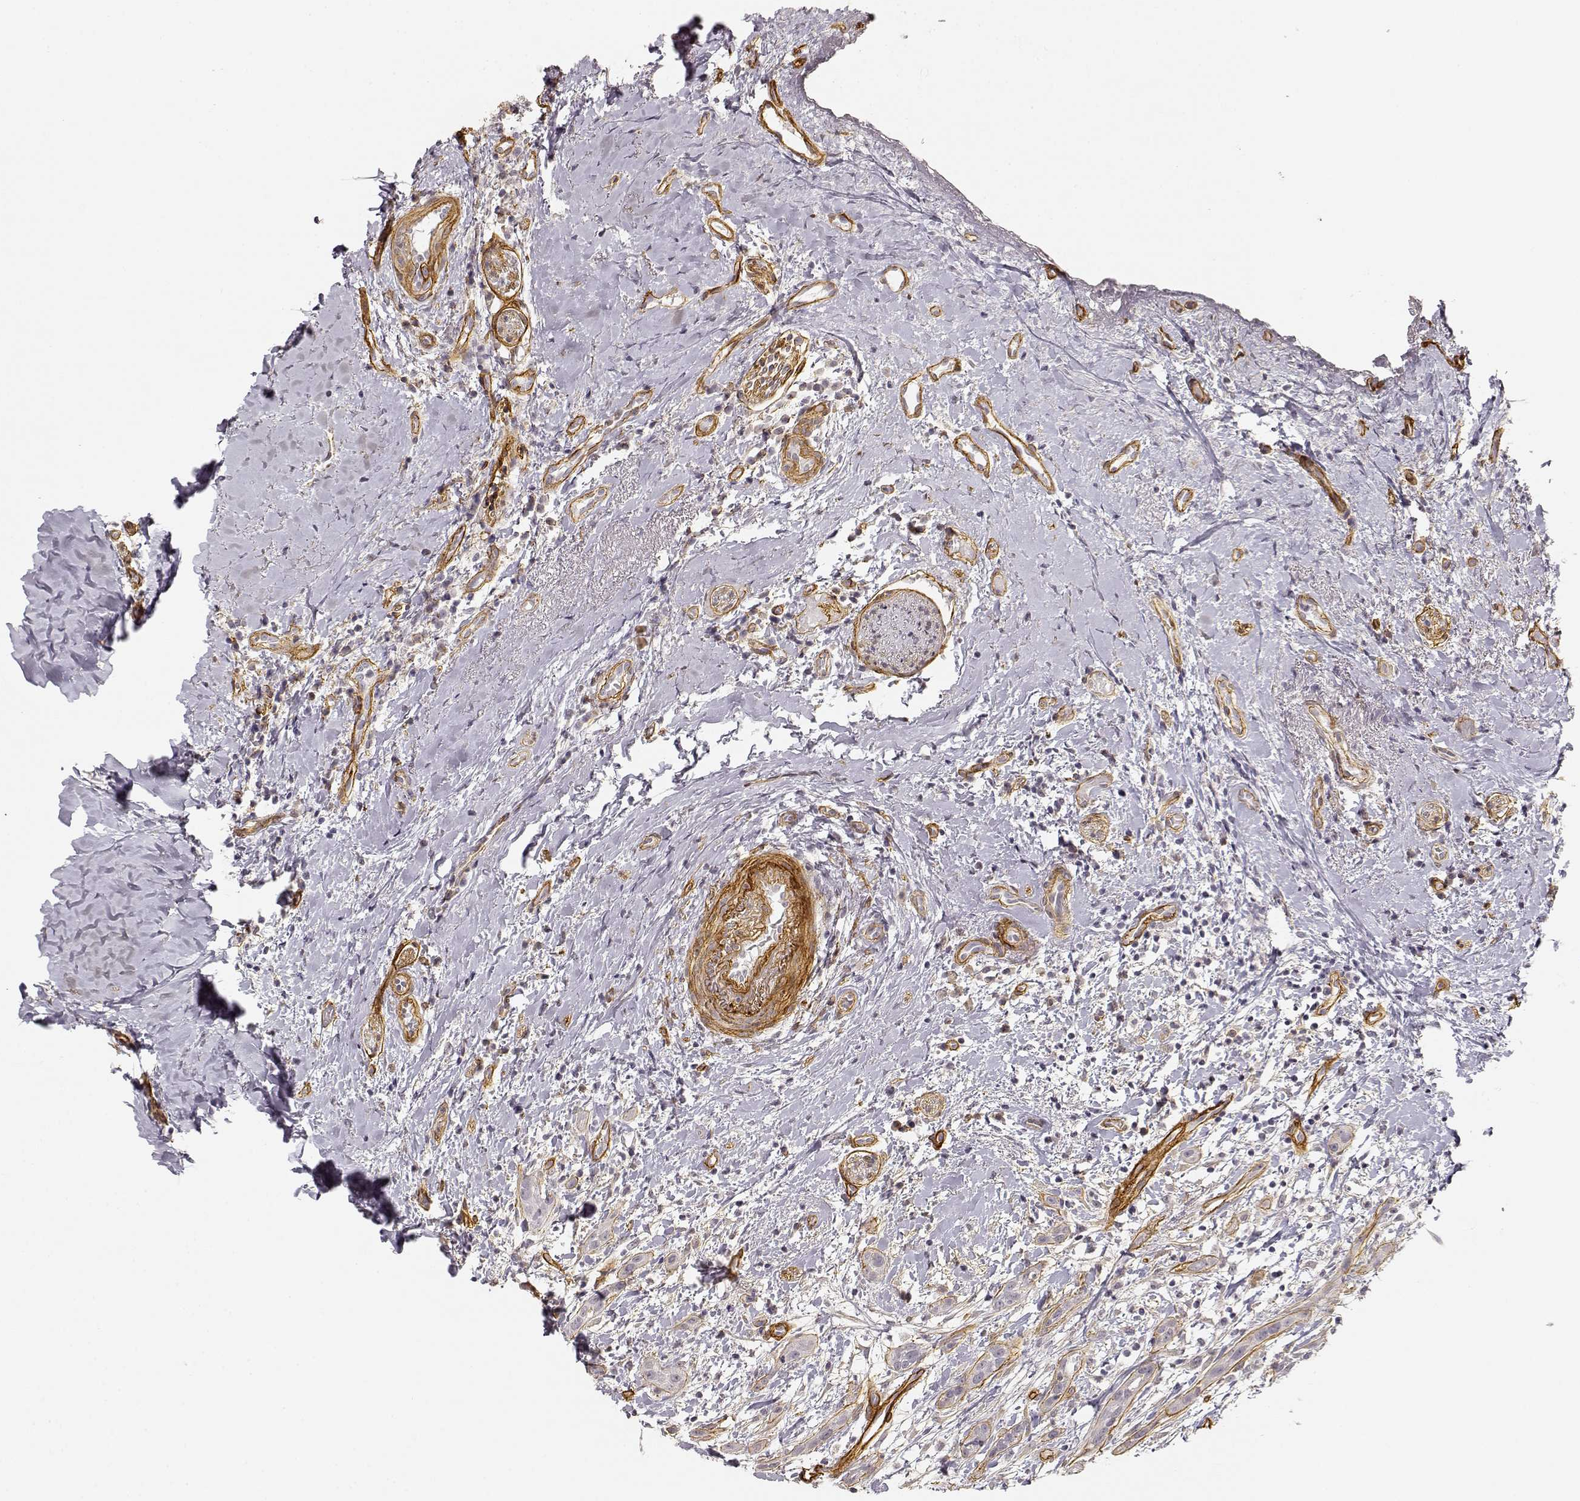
{"staining": {"intensity": "negative", "quantity": "none", "location": "none"}, "tissue": "head and neck cancer", "cell_type": "Tumor cells", "image_type": "cancer", "snomed": [{"axis": "morphology", "description": "Normal tissue, NOS"}, {"axis": "morphology", "description": "Squamous cell carcinoma, NOS"}, {"axis": "topography", "description": "Oral tissue"}, {"axis": "topography", "description": "Salivary gland"}, {"axis": "topography", "description": "Head-Neck"}], "caption": "A high-resolution micrograph shows immunohistochemistry (IHC) staining of head and neck cancer, which shows no significant staining in tumor cells. Brightfield microscopy of IHC stained with DAB (3,3'-diaminobenzidine) (brown) and hematoxylin (blue), captured at high magnification.", "gene": "LAMA4", "patient": {"sex": "female", "age": 62}}